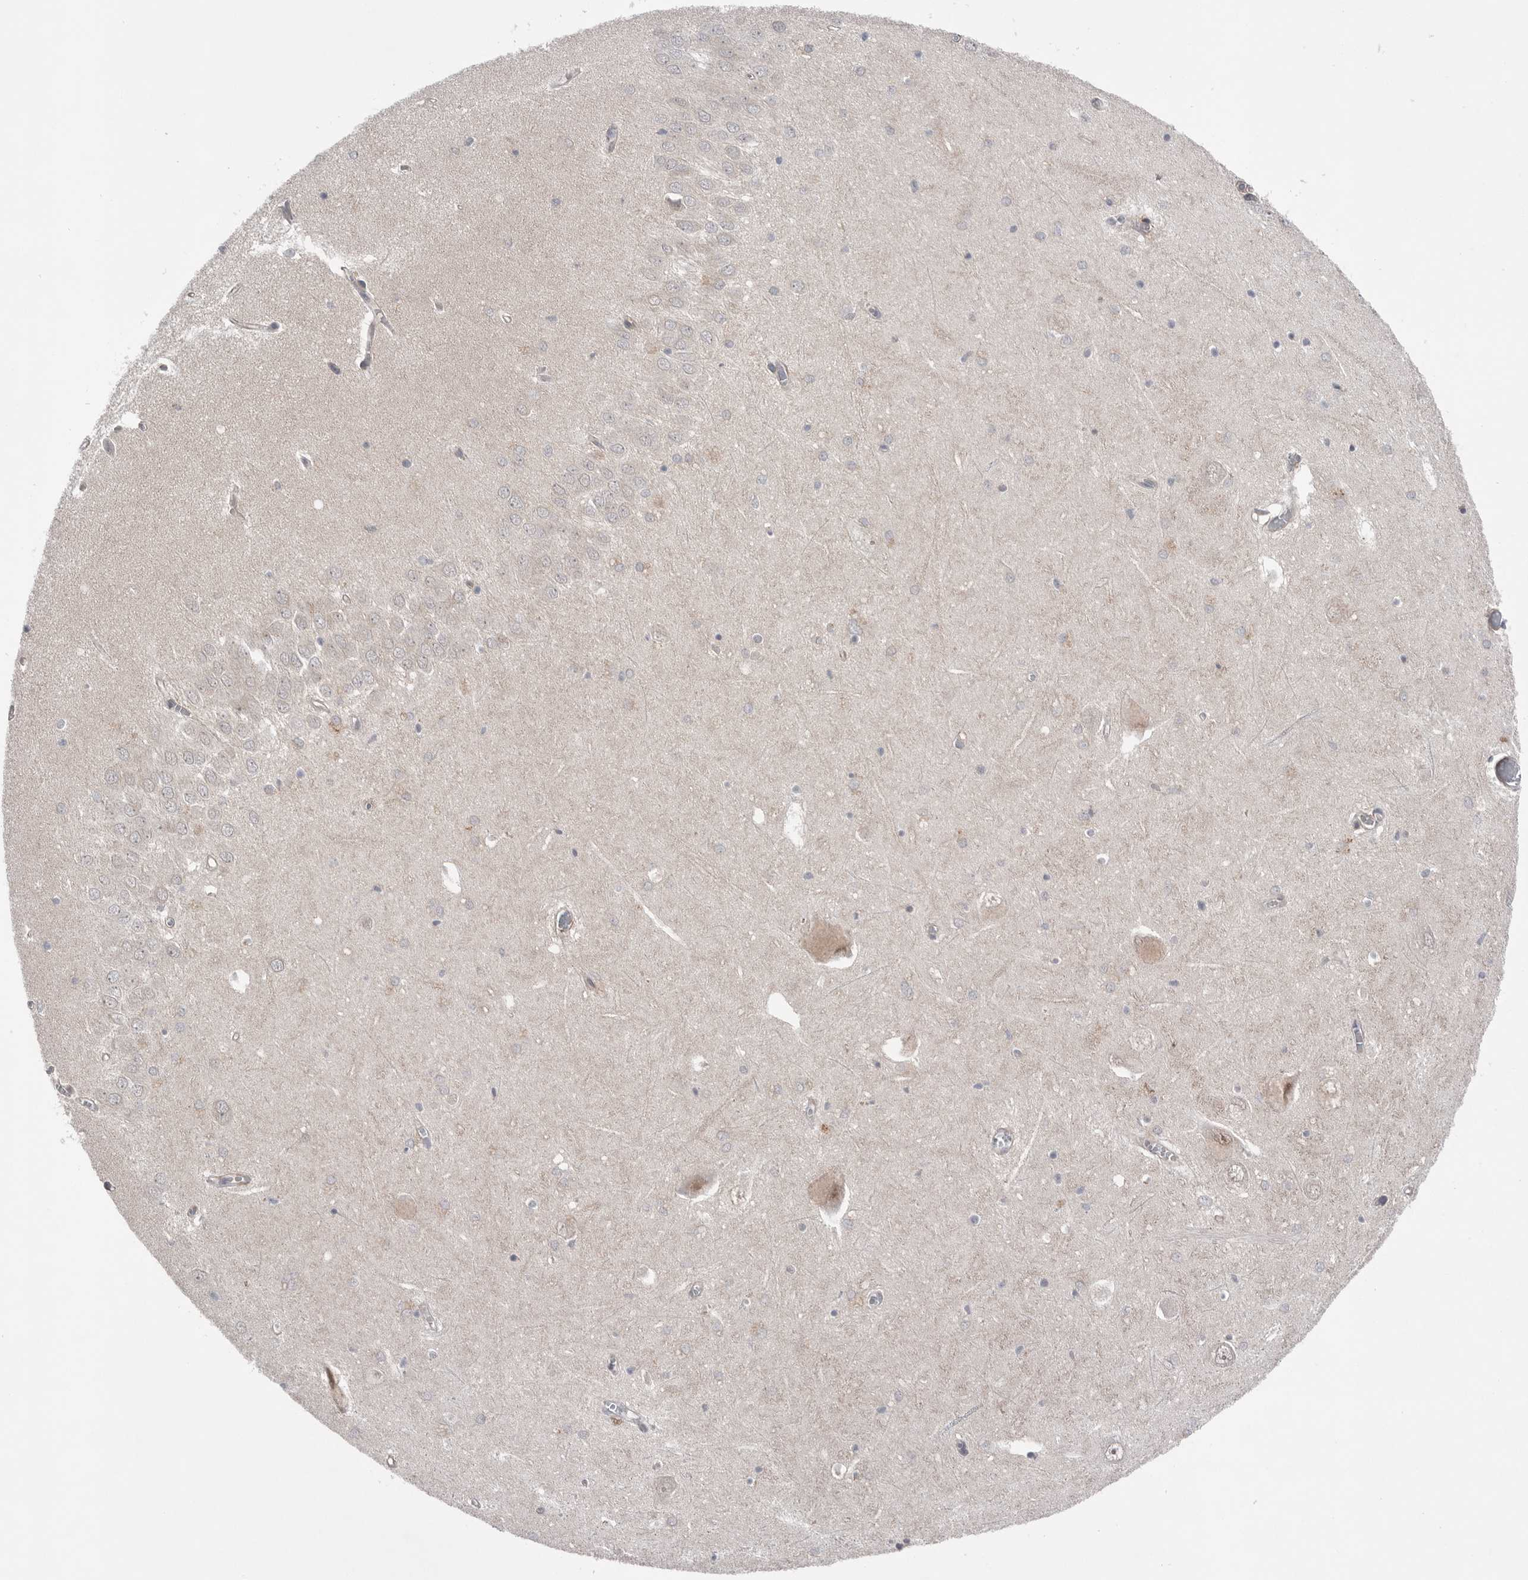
{"staining": {"intensity": "weak", "quantity": "<25%", "location": "cytoplasmic/membranous"}, "tissue": "hippocampus", "cell_type": "Glial cells", "image_type": "normal", "snomed": [{"axis": "morphology", "description": "Normal tissue, NOS"}, {"axis": "topography", "description": "Hippocampus"}], "caption": "Immunohistochemistry (IHC) image of unremarkable hippocampus stained for a protein (brown), which shows no staining in glial cells.", "gene": "NTAQ1", "patient": {"sex": "male", "age": 70}}